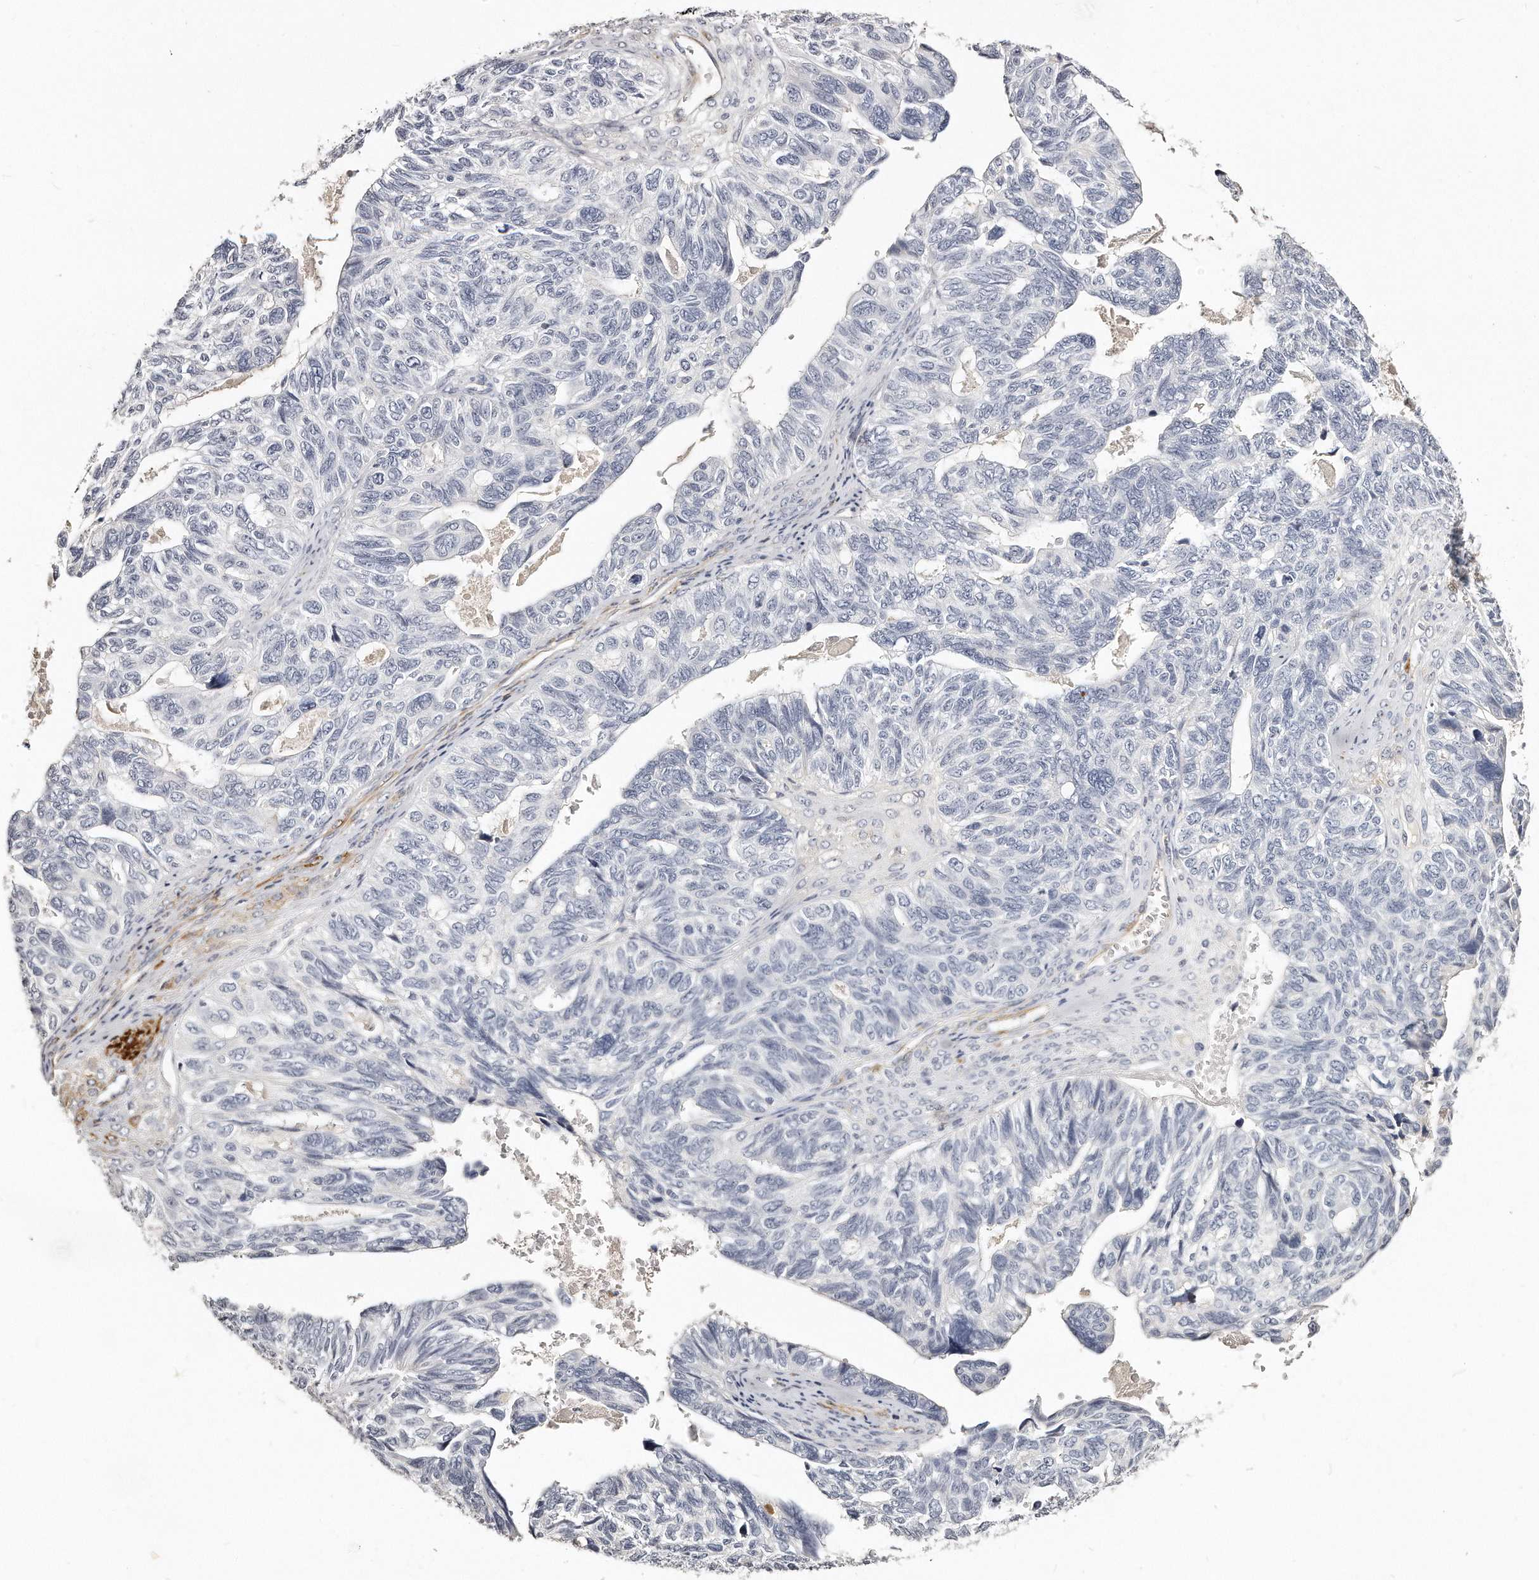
{"staining": {"intensity": "negative", "quantity": "none", "location": "none"}, "tissue": "ovarian cancer", "cell_type": "Tumor cells", "image_type": "cancer", "snomed": [{"axis": "morphology", "description": "Cystadenocarcinoma, serous, NOS"}, {"axis": "topography", "description": "Ovary"}], "caption": "Ovarian serous cystadenocarcinoma stained for a protein using immunohistochemistry displays no positivity tumor cells.", "gene": "LMOD1", "patient": {"sex": "female", "age": 79}}